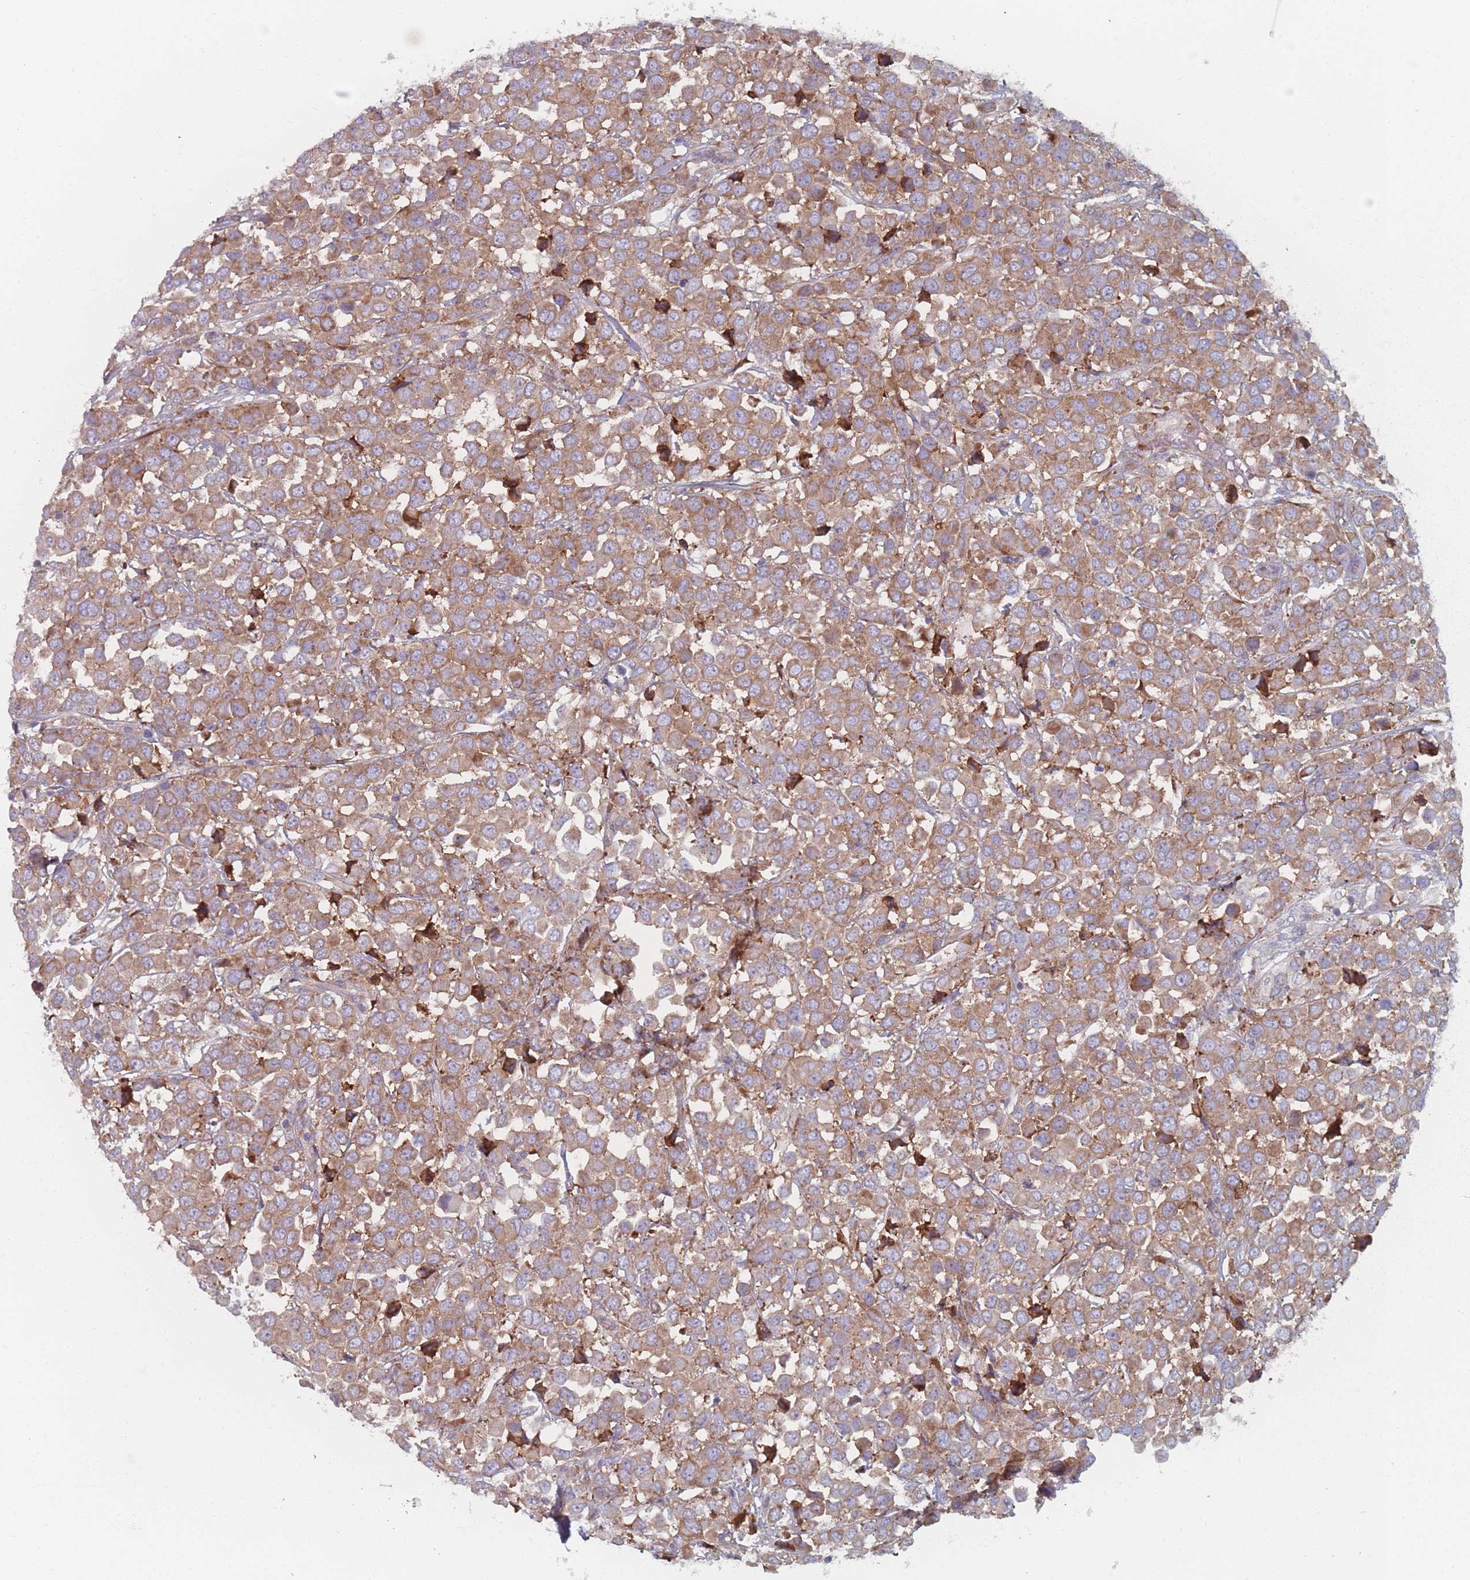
{"staining": {"intensity": "moderate", "quantity": ">75%", "location": "cytoplasmic/membranous"}, "tissue": "breast cancer", "cell_type": "Tumor cells", "image_type": "cancer", "snomed": [{"axis": "morphology", "description": "Duct carcinoma"}, {"axis": "topography", "description": "Breast"}], "caption": "Intraductal carcinoma (breast) stained for a protein (brown) demonstrates moderate cytoplasmic/membranous positive positivity in about >75% of tumor cells.", "gene": "CACNG5", "patient": {"sex": "female", "age": 61}}